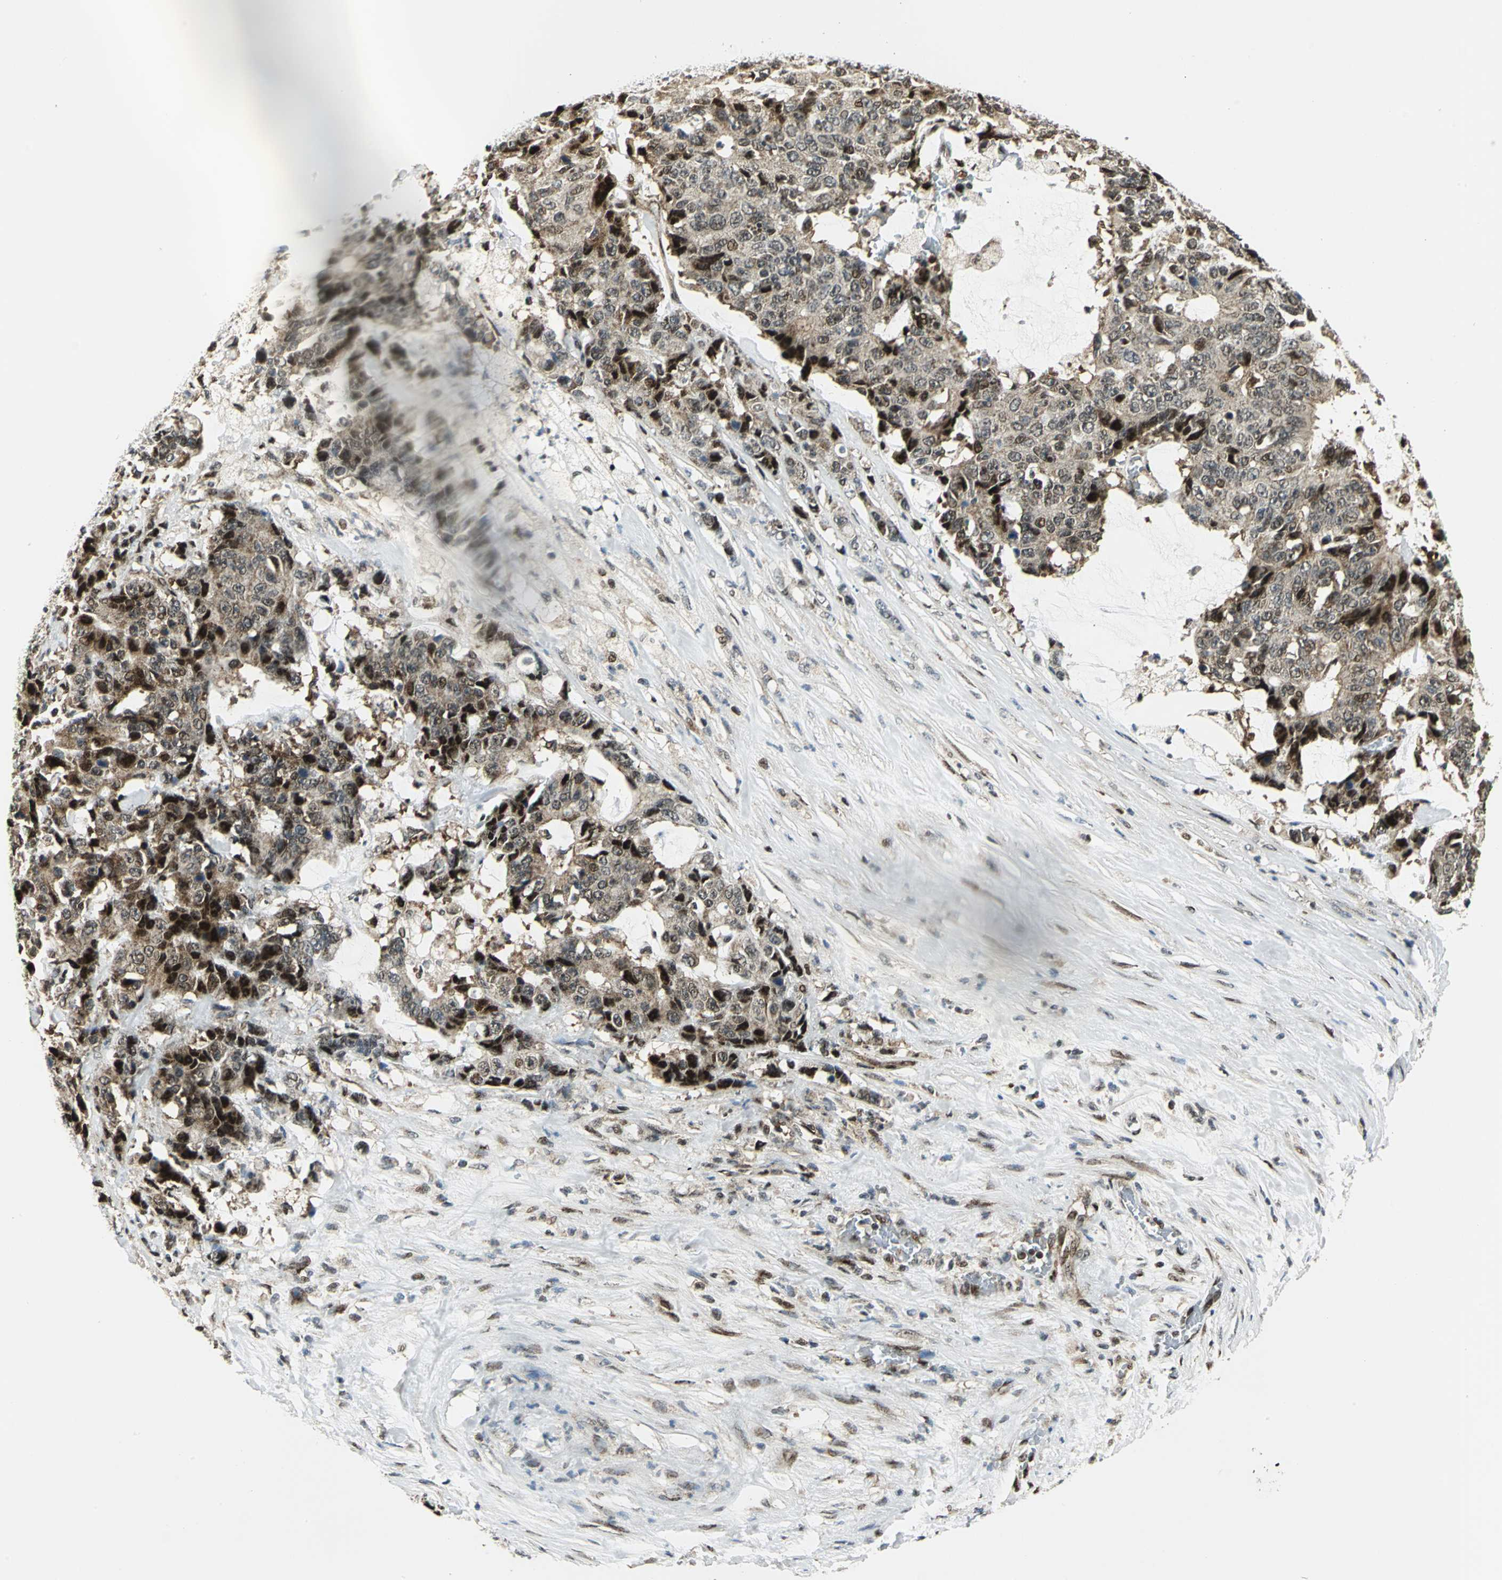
{"staining": {"intensity": "strong", "quantity": ">75%", "location": "cytoplasmic/membranous,nuclear"}, "tissue": "colorectal cancer", "cell_type": "Tumor cells", "image_type": "cancer", "snomed": [{"axis": "morphology", "description": "Adenocarcinoma, NOS"}, {"axis": "topography", "description": "Colon"}], "caption": "A brown stain shows strong cytoplasmic/membranous and nuclear expression of a protein in colorectal cancer tumor cells. (DAB IHC, brown staining for protein, blue staining for nuclei).", "gene": "COPS5", "patient": {"sex": "female", "age": 86}}